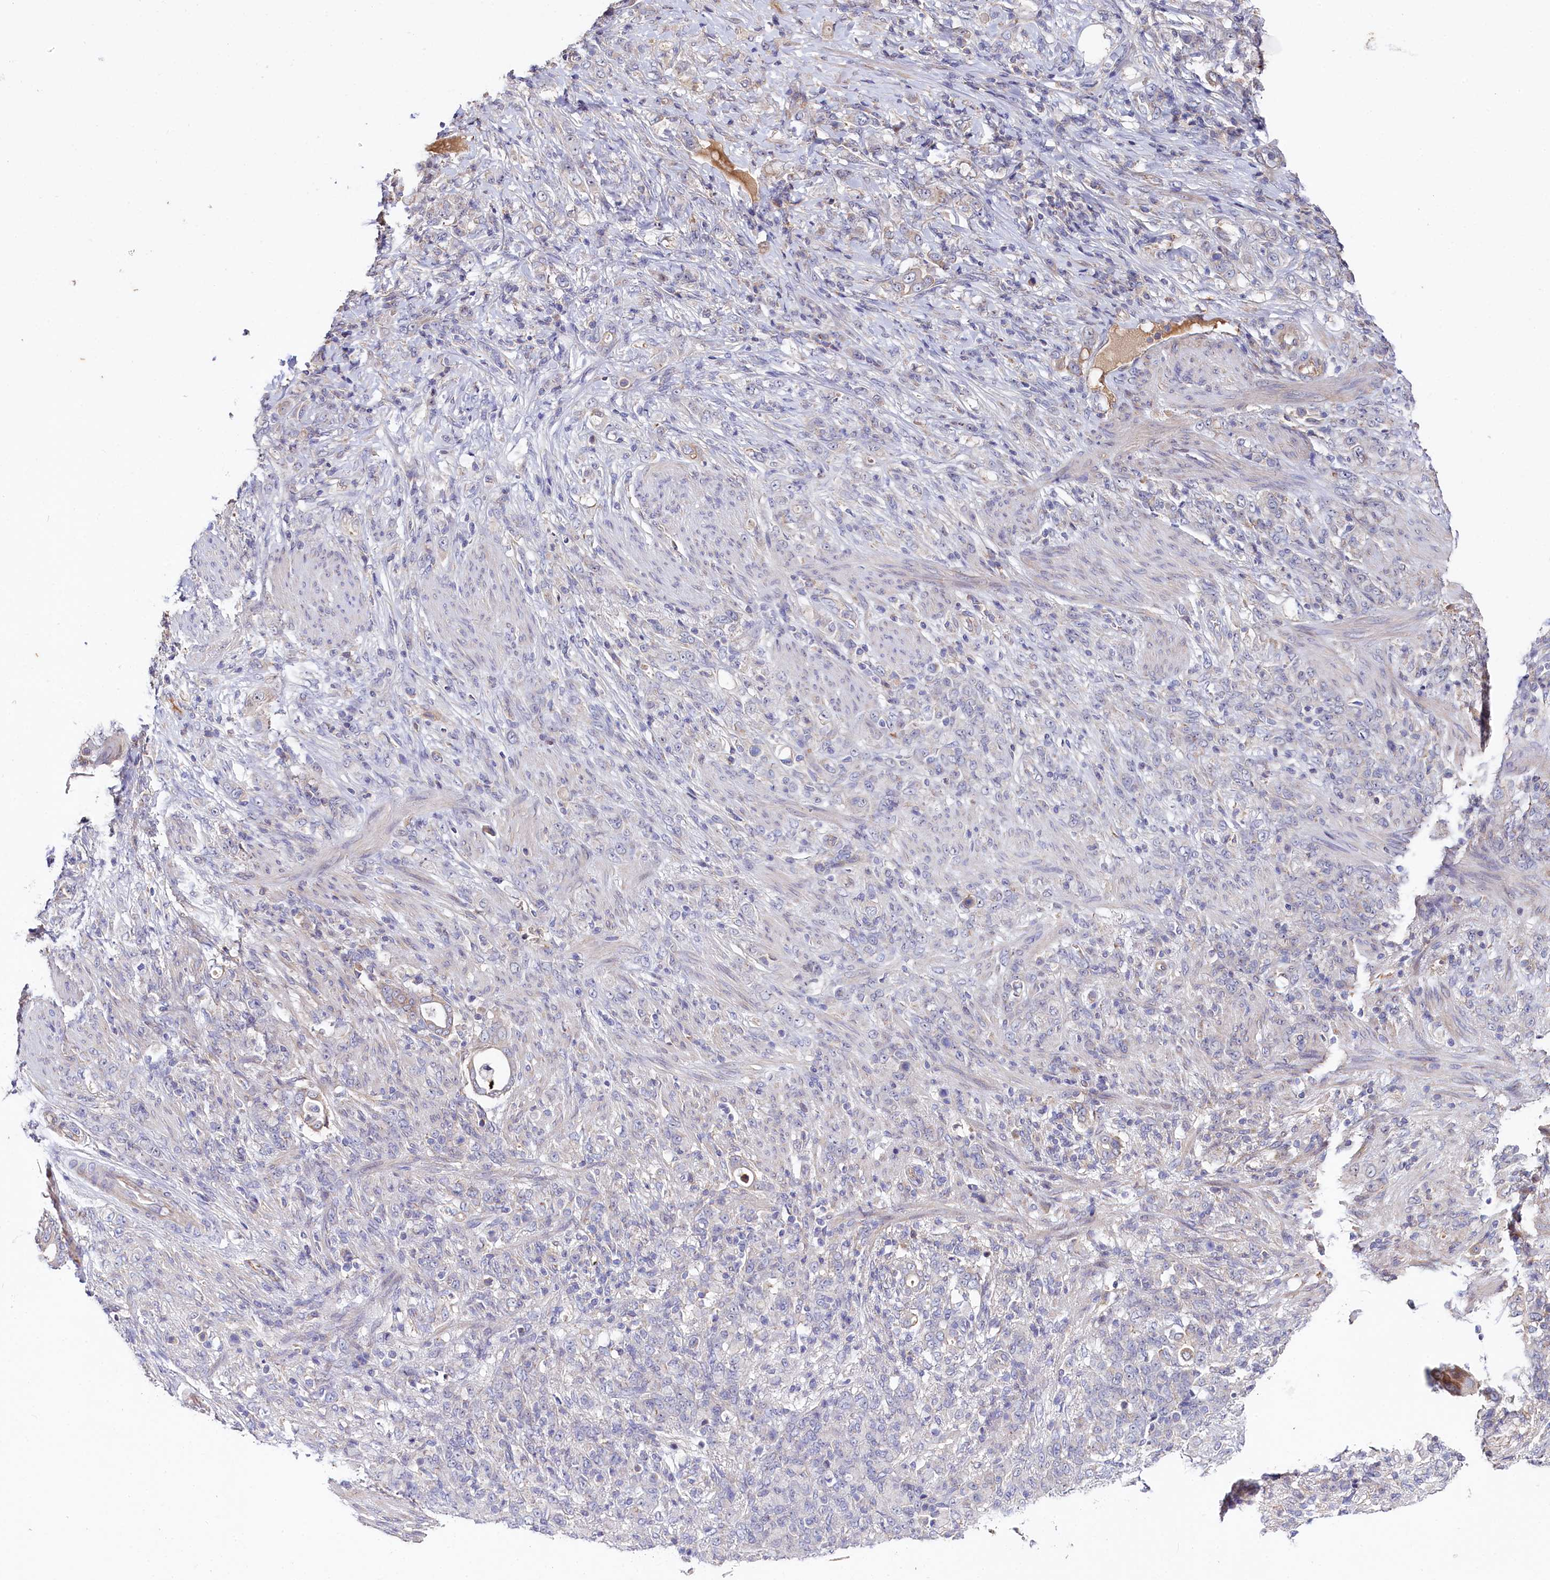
{"staining": {"intensity": "weak", "quantity": "<25%", "location": "cytoplasmic/membranous"}, "tissue": "stomach cancer", "cell_type": "Tumor cells", "image_type": "cancer", "snomed": [{"axis": "morphology", "description": "Adenocarcinoma, NOS"}, {"axis": "topography", "description": "Stomach"}], "caption": "The micrograph demonstrates no staining of tumor cells in stomach cancer.", "gene": "RPUSD3", "patient": {"sex": "female", "age": 79}}